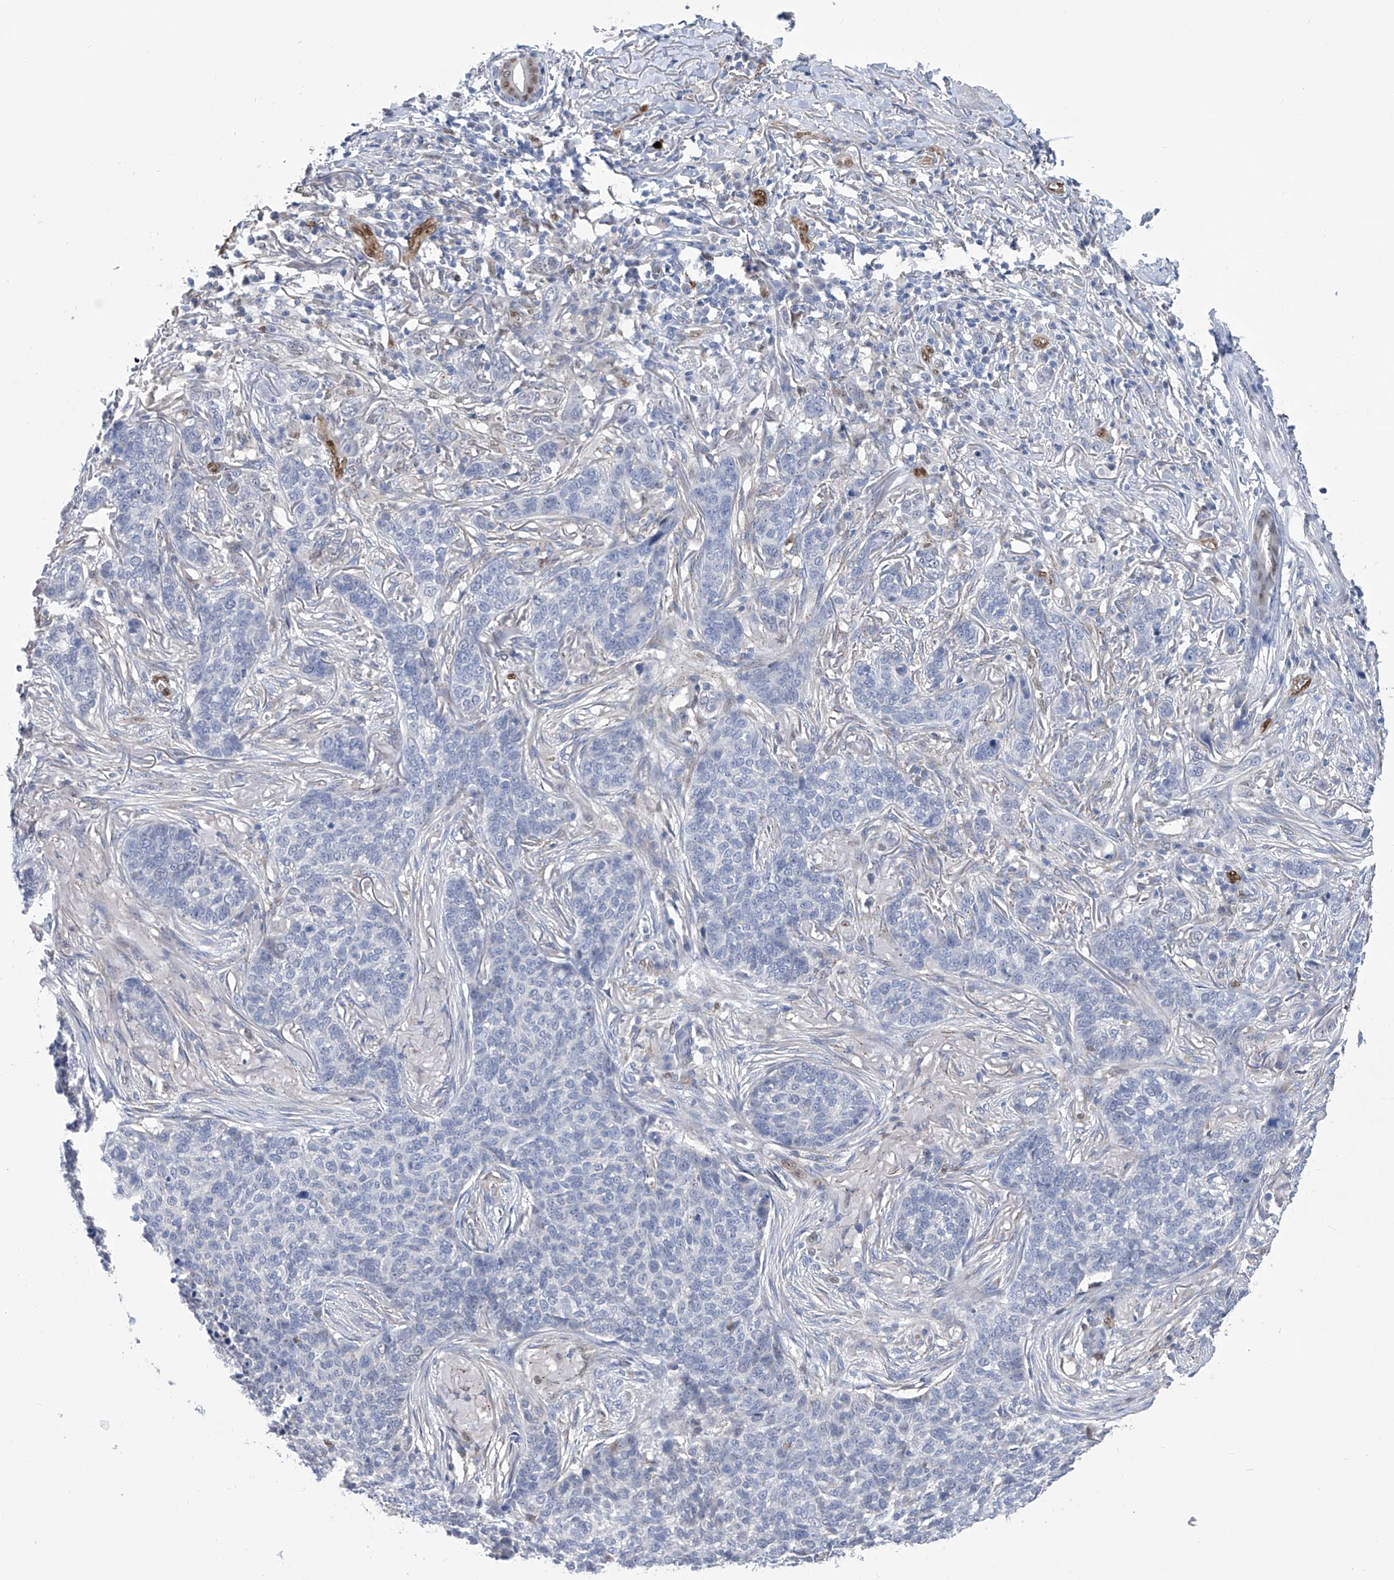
{"staining": {"intensity": "negative", "quantity": "none", "location": "none"}, "tissue": "skin cancer", "cell_type": "Tumor cells", "image_type": "cancer", "snomed": [{"axis": "morphology", "description": "Basal cell carcinoma"}, {"axis": "topography", "description": "Skin"}], "caption": "Tumor cells show no significant protein positivity in basal cell carcinoma (skin).", "gene": "PHF20", "patient": {"sex": "male", "age": 85}}